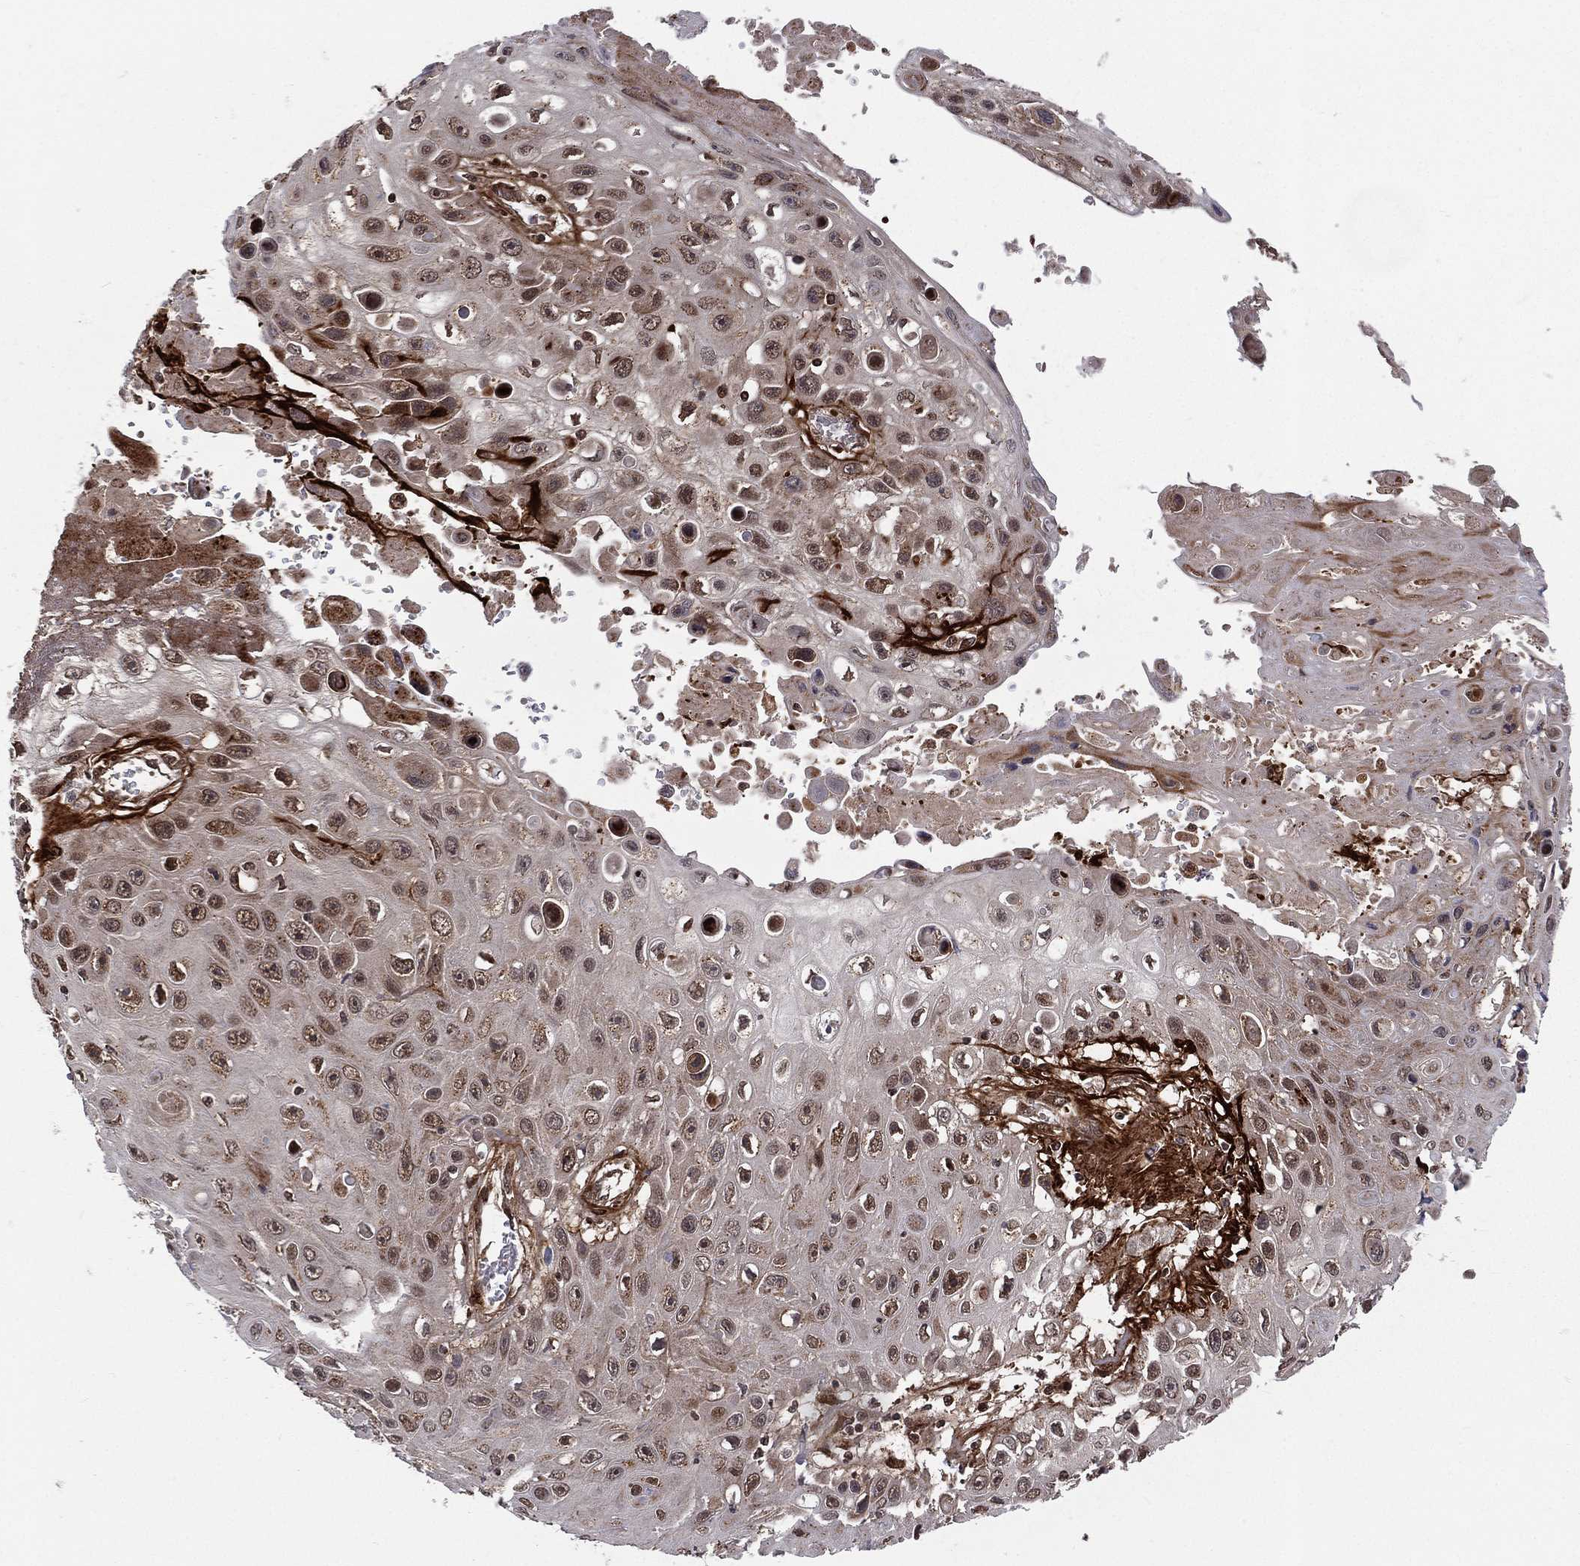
{"staining": {"intensity": "strong", "quantity": "<25%", "location": "cytoplasmic/membranous,nuclear"}, "tissue": "skin cancer", "cell_type": "Tumor cells", "image_type": "cancer", "snomed": [{"axis": "morphology", "description": "Squamous cell carcinoma, NOS"}, {"axis": "topography", "description": "Skin"}], "caption": "Immunohistochemical staining of skin cancer displays medium levels of strong cytoplasmic/membranous and nuclear expression in about <25% of tumor cells. (Stains: DAB (3,3'-diaminobenzidine) in brown, nuclei in blue, Microscopy: brightfield microscopy at high magnification).", "gene": "MDM2", "patient": {"sex": "male", "age": 82}}